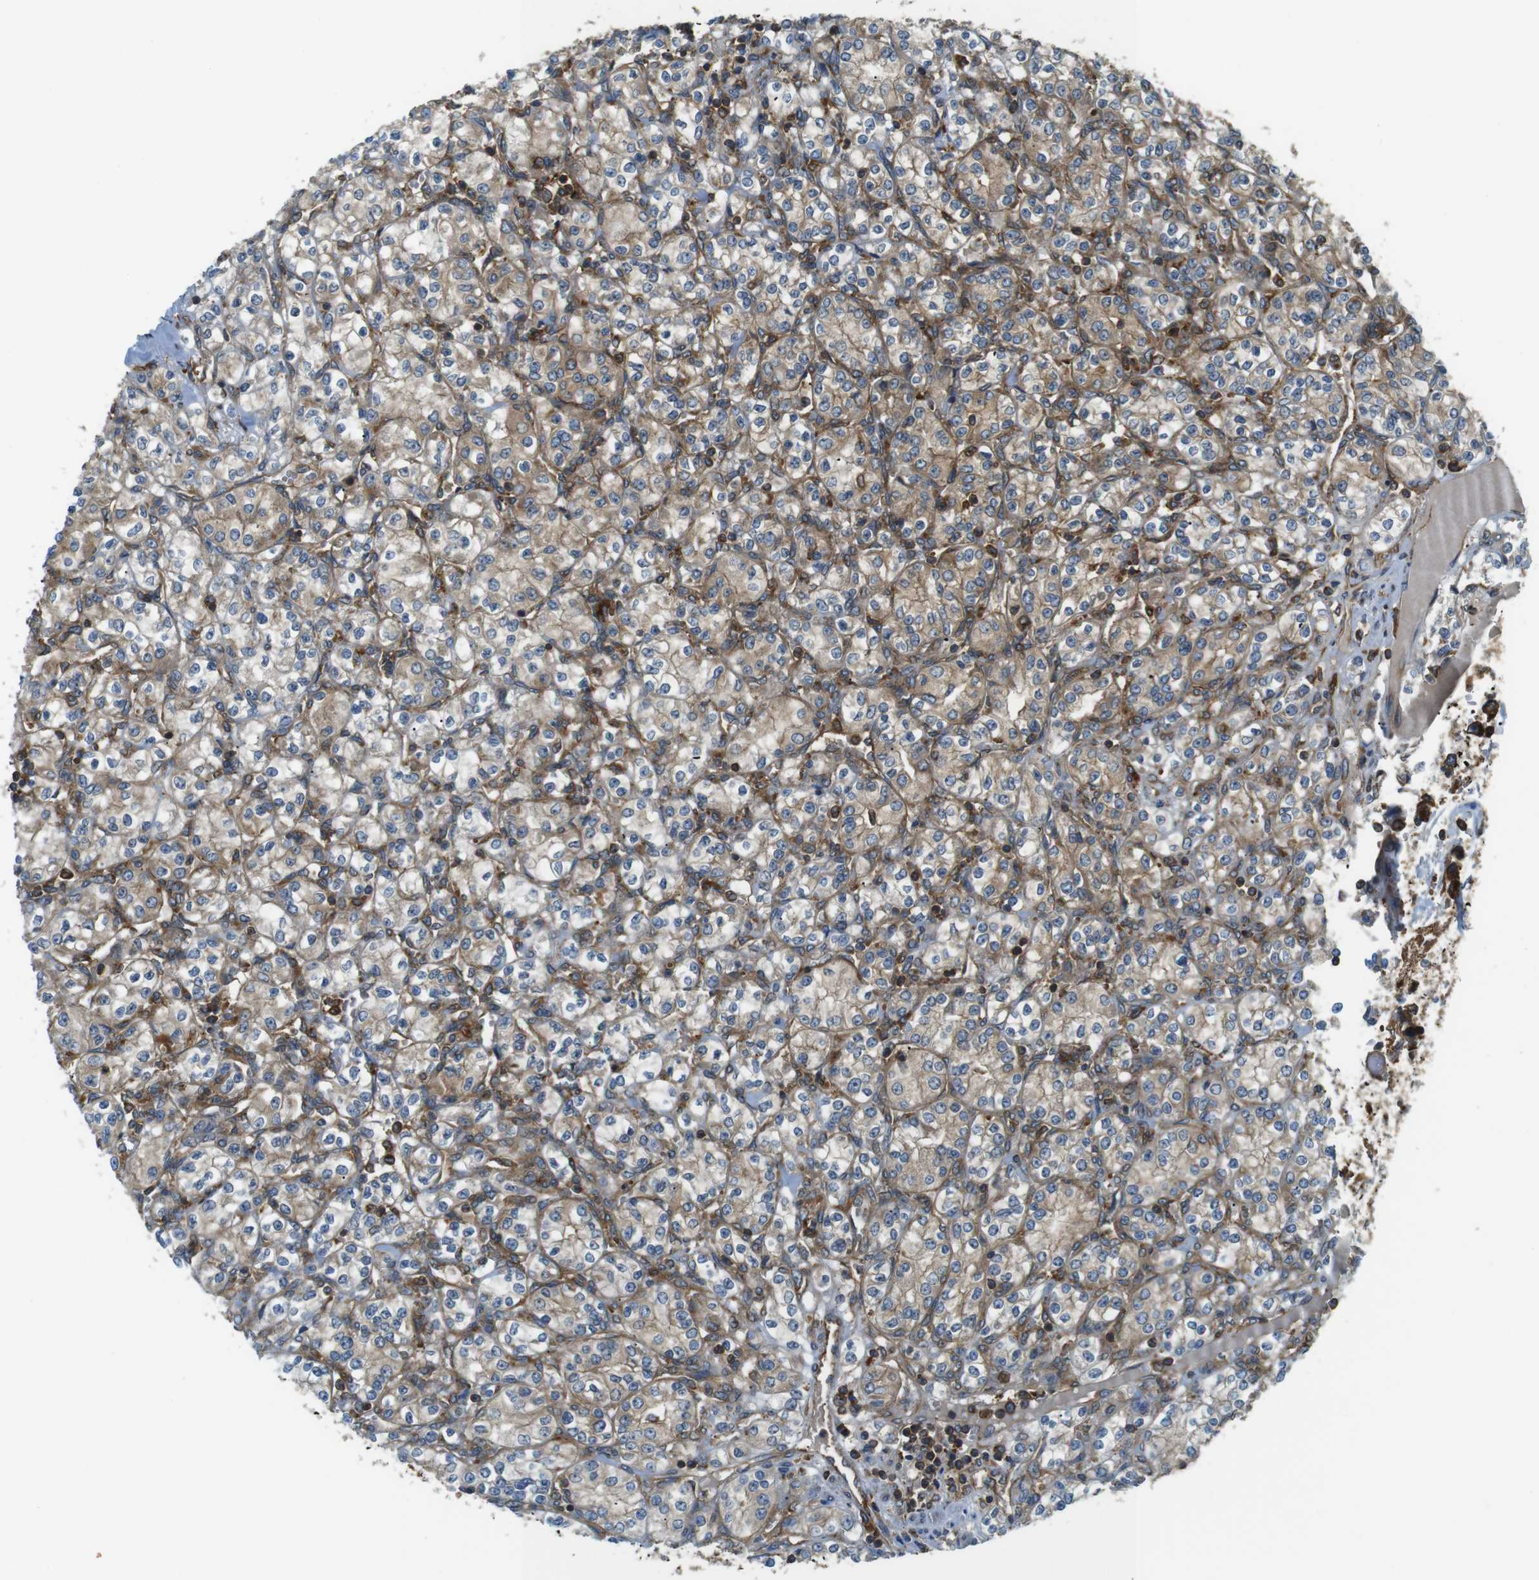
{"staining": {"intensity": "weak", "quantity": "25%-75%", "location": "cytoplasmic/membranous"}, "tissue": "renal cancer", "cell_type": "Tumor cells", "image_type": "cancer", "snomed": [{"axis": "morphology", "description": "Adenocarcinoma, NOS"}, {"axis": "topography", "description": "Kidney"}], "caption": "The micrograph demonstrates staining of renal adenocarcinoma, revealing weak cytoplasmic/membranous protein positivity (brown color) within tumor cells.", "gene": "TSC1", "patient": {"sex": "male", "age": 77}}